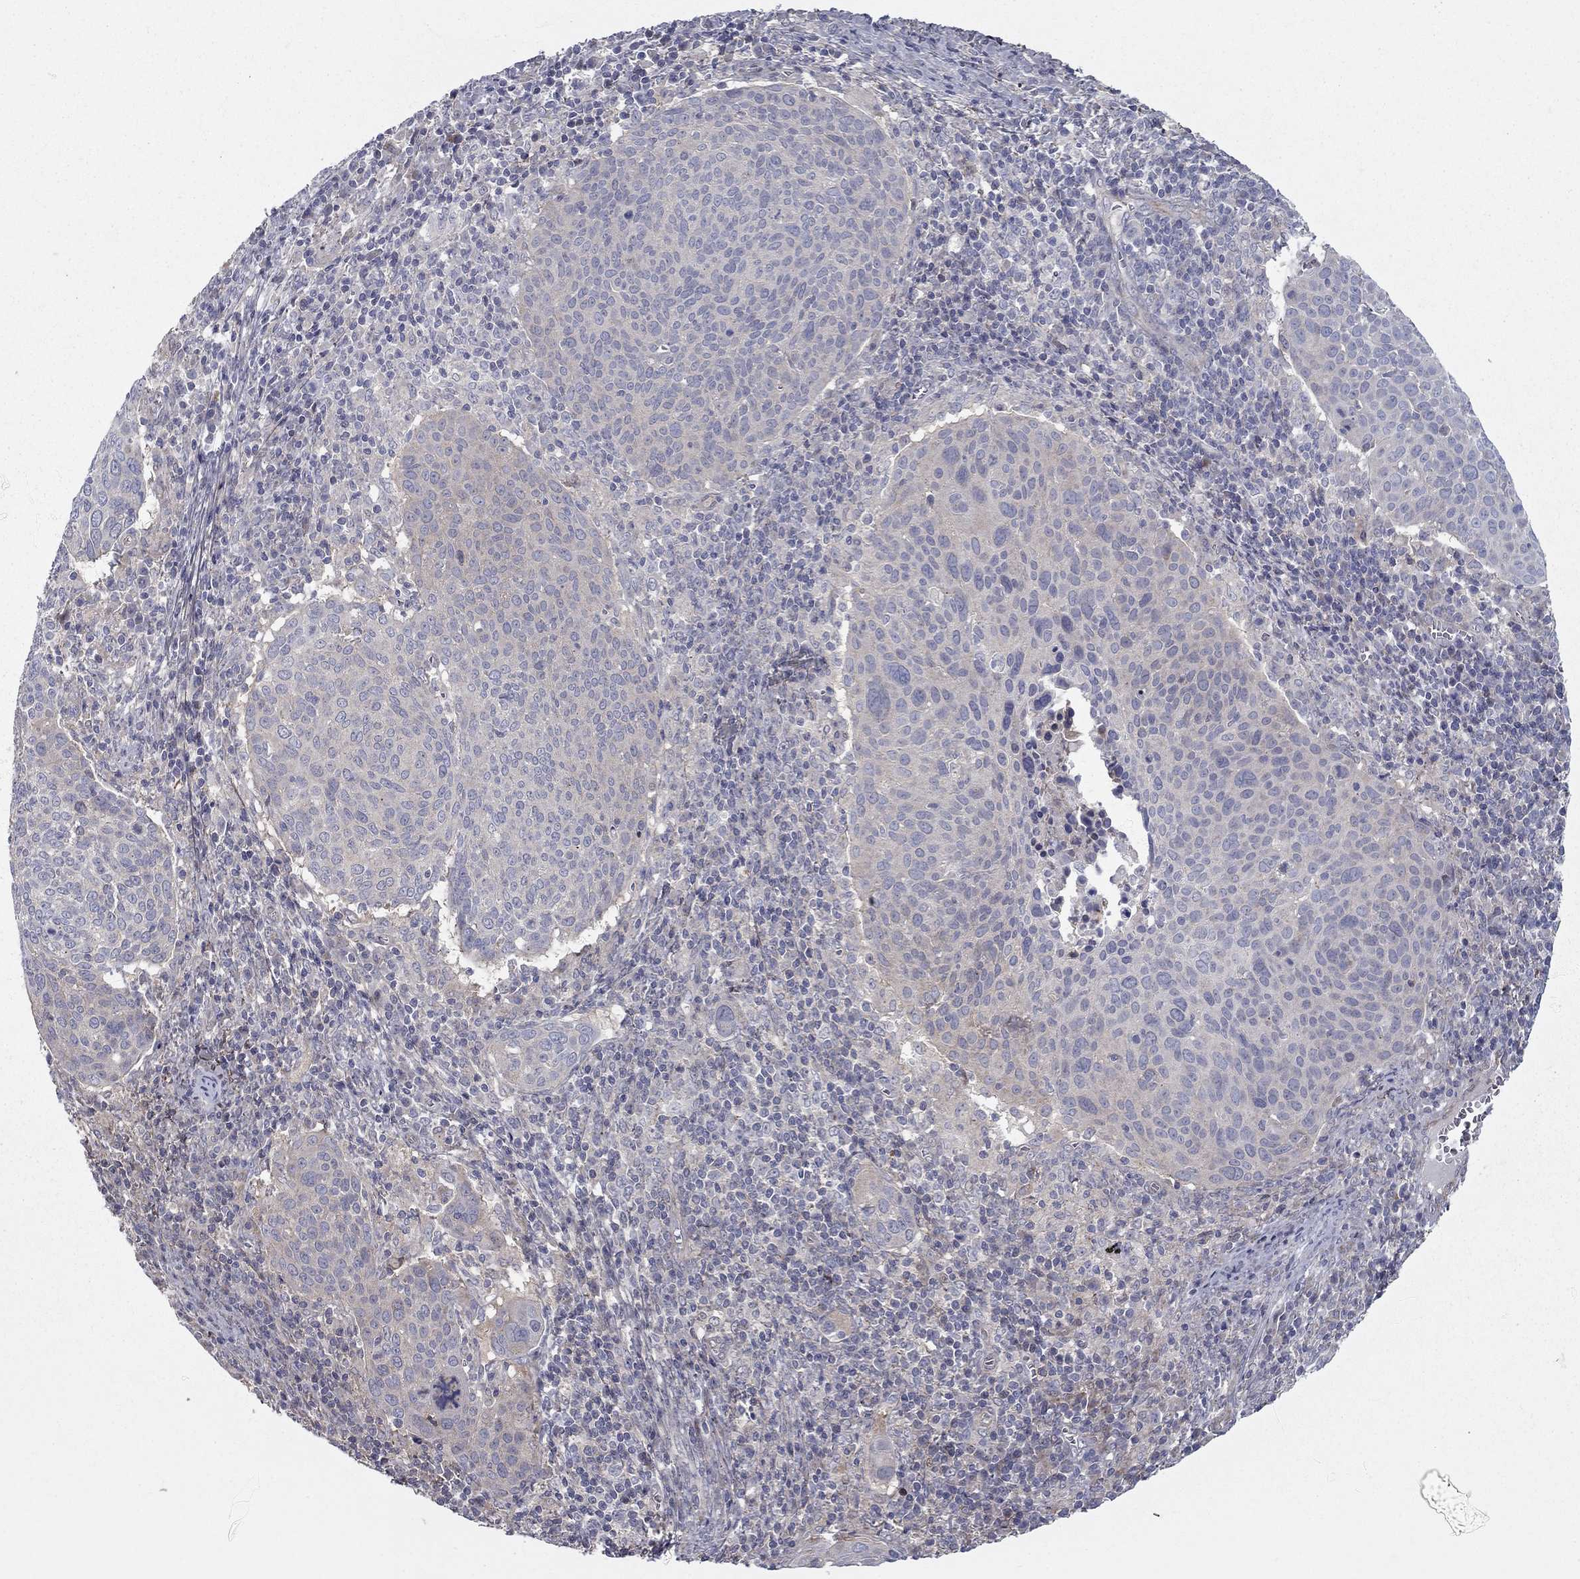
{"staining": {"intensity": "negative", "quantity": "none", "location": "none"}, "tissue": "cervical cancer", "cell_type": "Tumor cells", "image_type": "cancer", "snomed": [{"axis": "morphology", "description": "Squamous cell carcinoma, NOS"}, {"axis": "topography", "description": "Cervix"}], "caption": "Tumor cells are negative for protein expression in human cervical cancer (squamous cell carcinoma).", "gene": "DUSP7", "patient": {"sex": "female", "age": 39}}